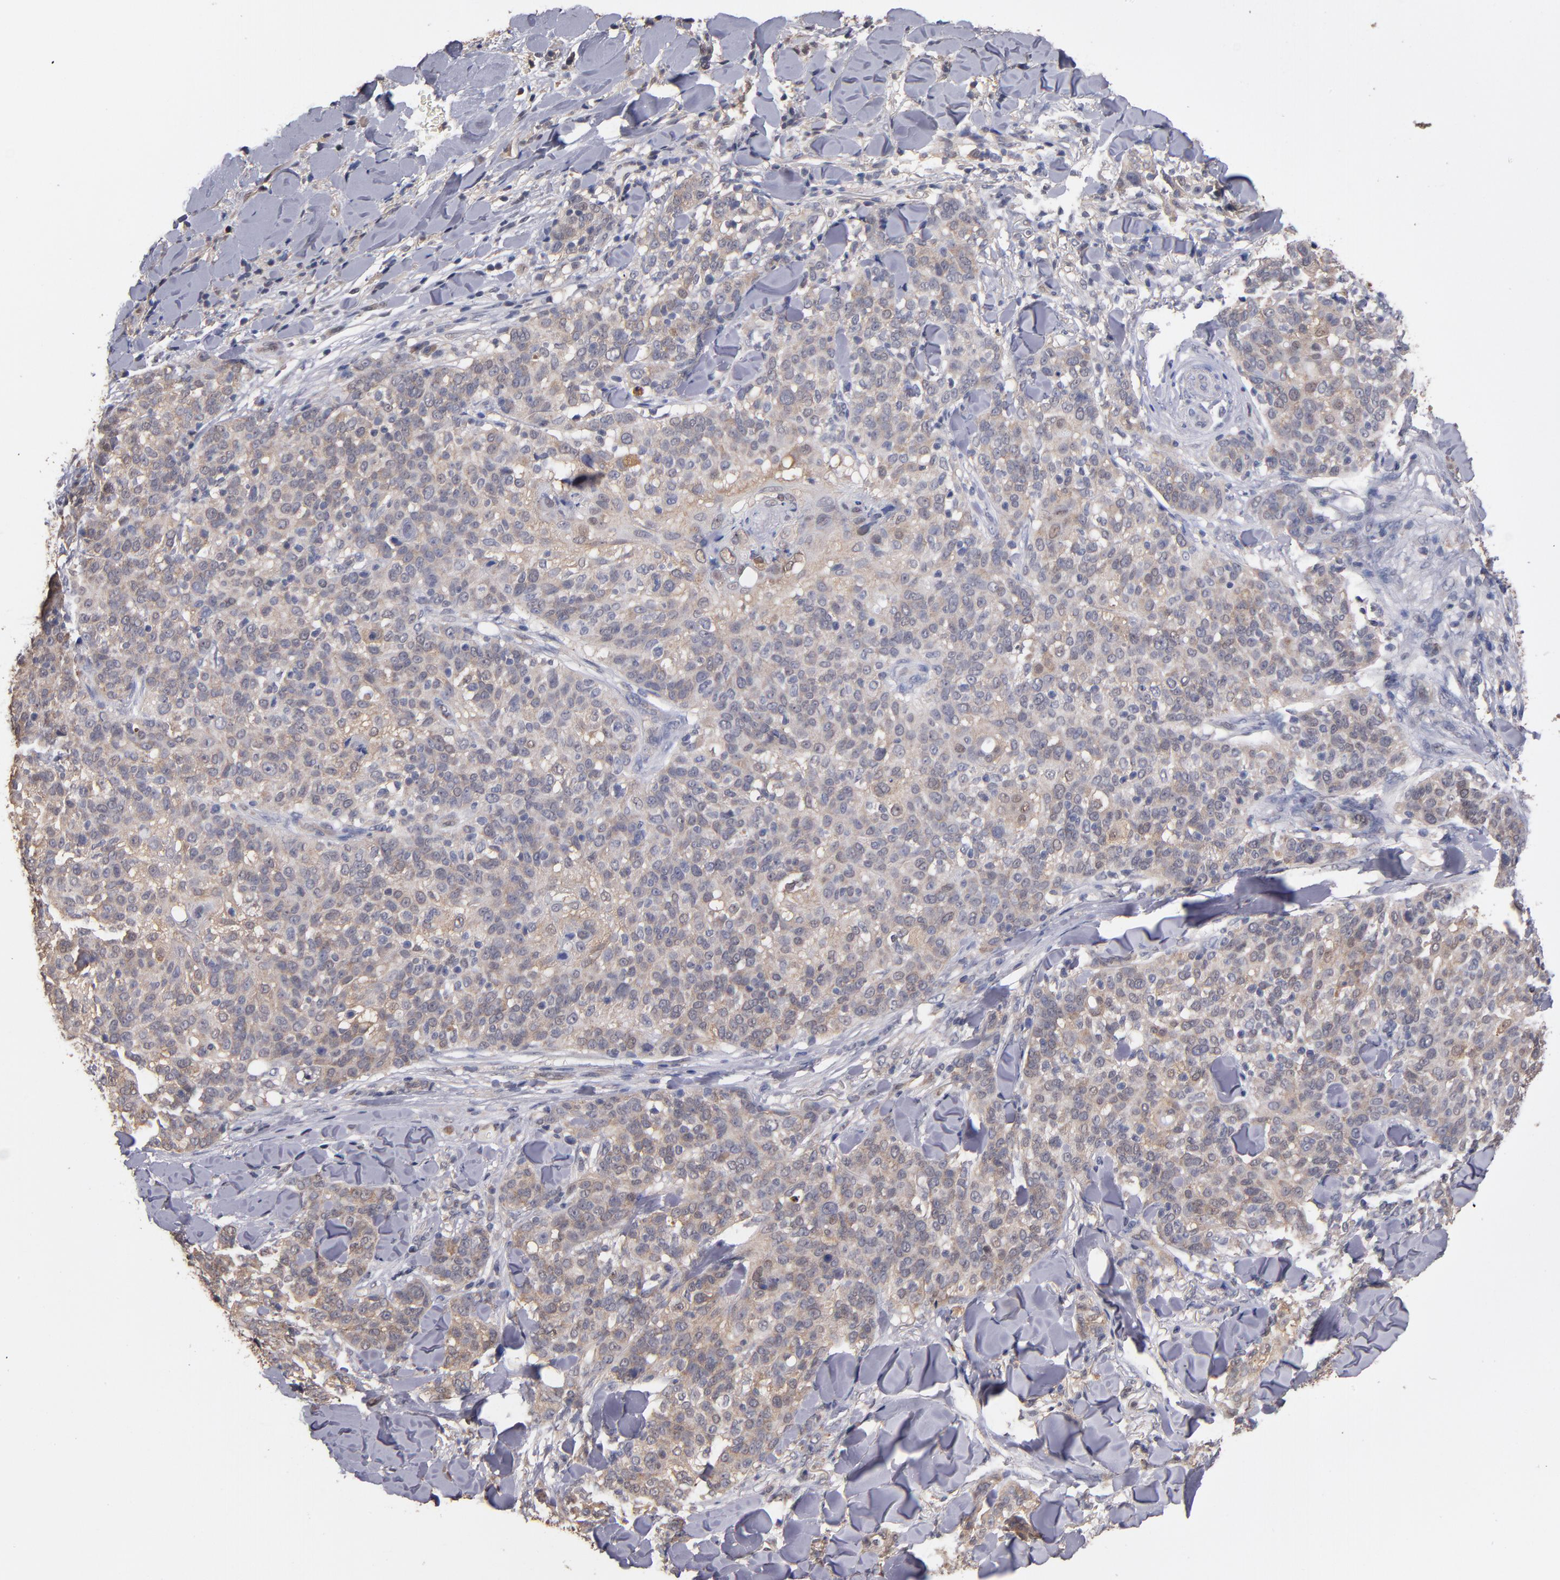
{"staining": {"intensity": "weak", "quantity": "25%-75%", "location": "cytoplasmic/membranous"}, "tissue": "skin cancer", "cell_type": "Tumor cells", "image_type": "cancer", "snomed": [{"axis": "morphology", "description": "Normal tissue, NOS"}, {"axis": "morphology", "description": "Squamous cell carcinoma, NOS"}, {"axis": "topography", "description": "Skin"}], "caption": "A micrograph of human squamous cell carcinoma (skin) stained for a protein reveals weak cytoplasmic/membranous brown staining in tumor cells. The staining is performed using DAB brown chromogen to label protein expression. The nuclei are counter-stained blue using hematoxylin.", "gene": "PSMD10", "patient": {"sex": "female", "age": 83}}